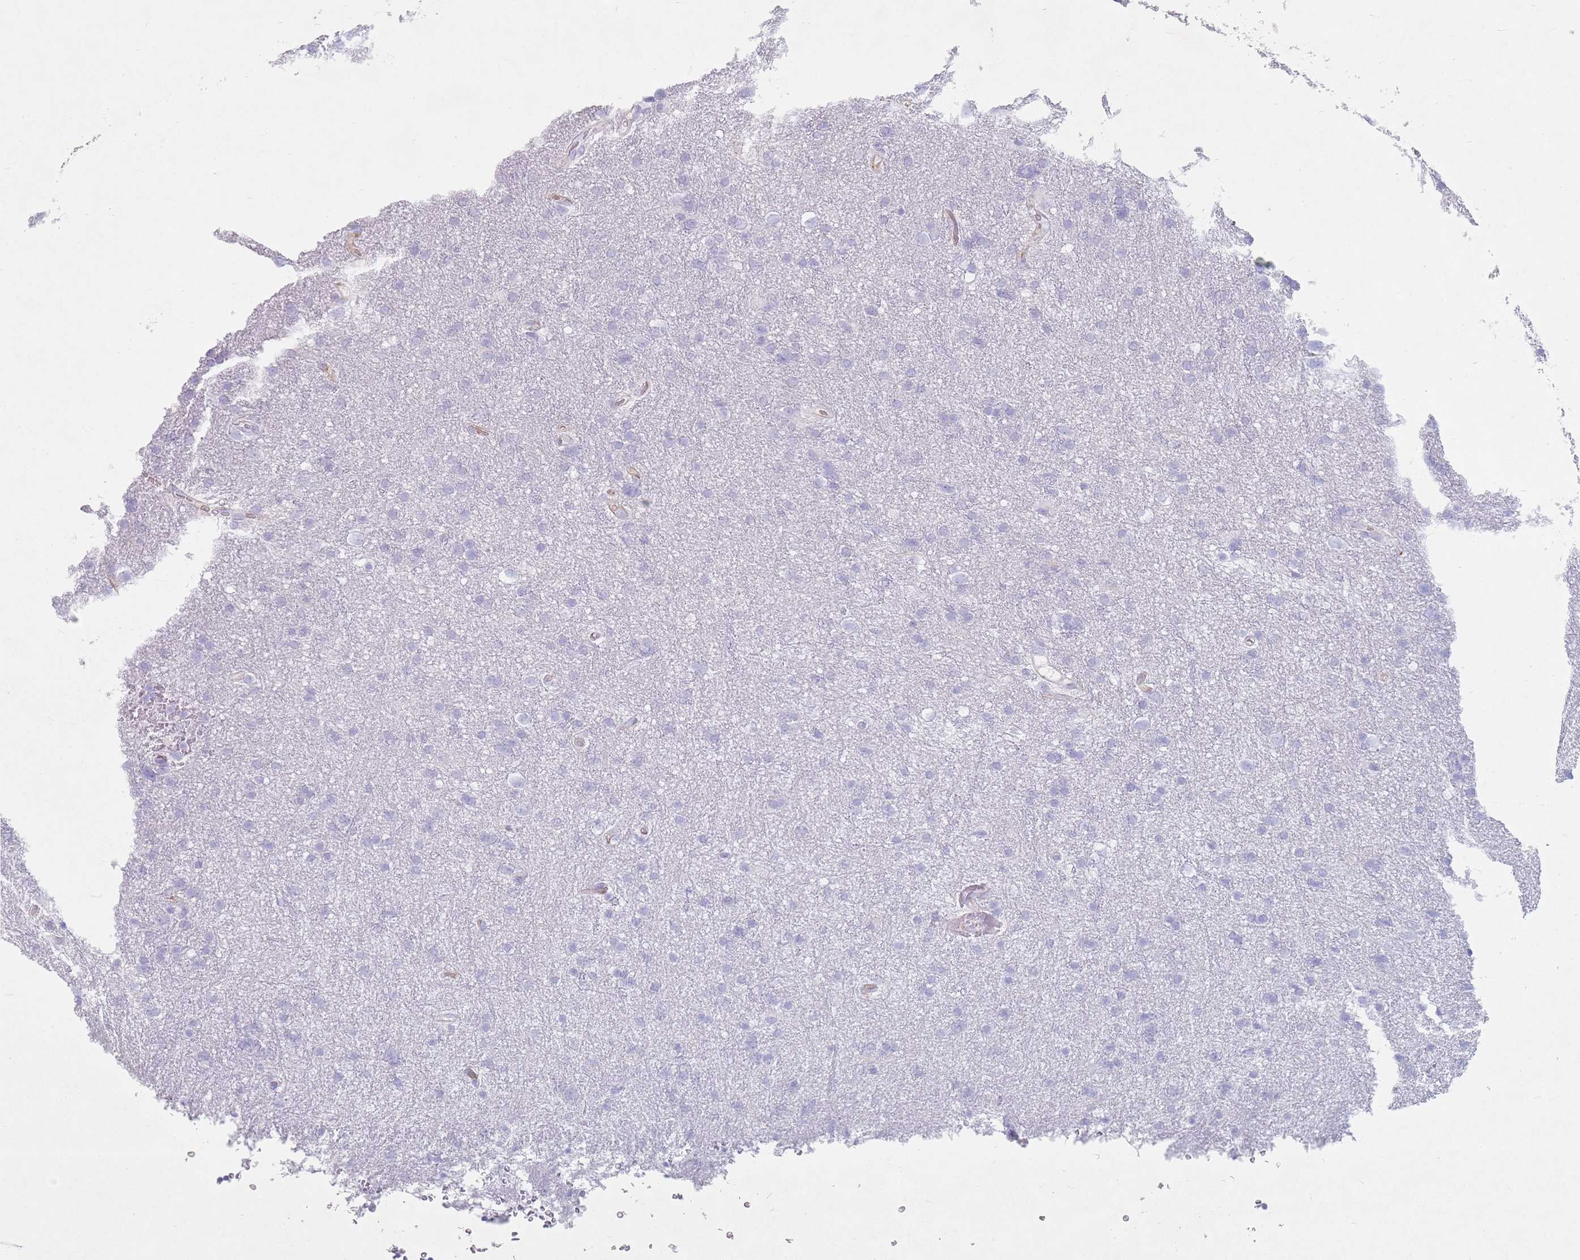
{"staining": {"intensity": "negative", "quantity": "none", "location": "none"}, "tissue": "glioma", "cell_type": "Tumor cells", "image_type": "cancer", "snomed": [{"axis": "morphology", "description": "Glioma, malignant, Low grade"}, {"axis": "topography", "description": "Brain"}], "caption": "Tumor cells show no significant expression in glioma.", "gene": "ST3GAL5", "patient": {"sex": "female", "age": 32}}